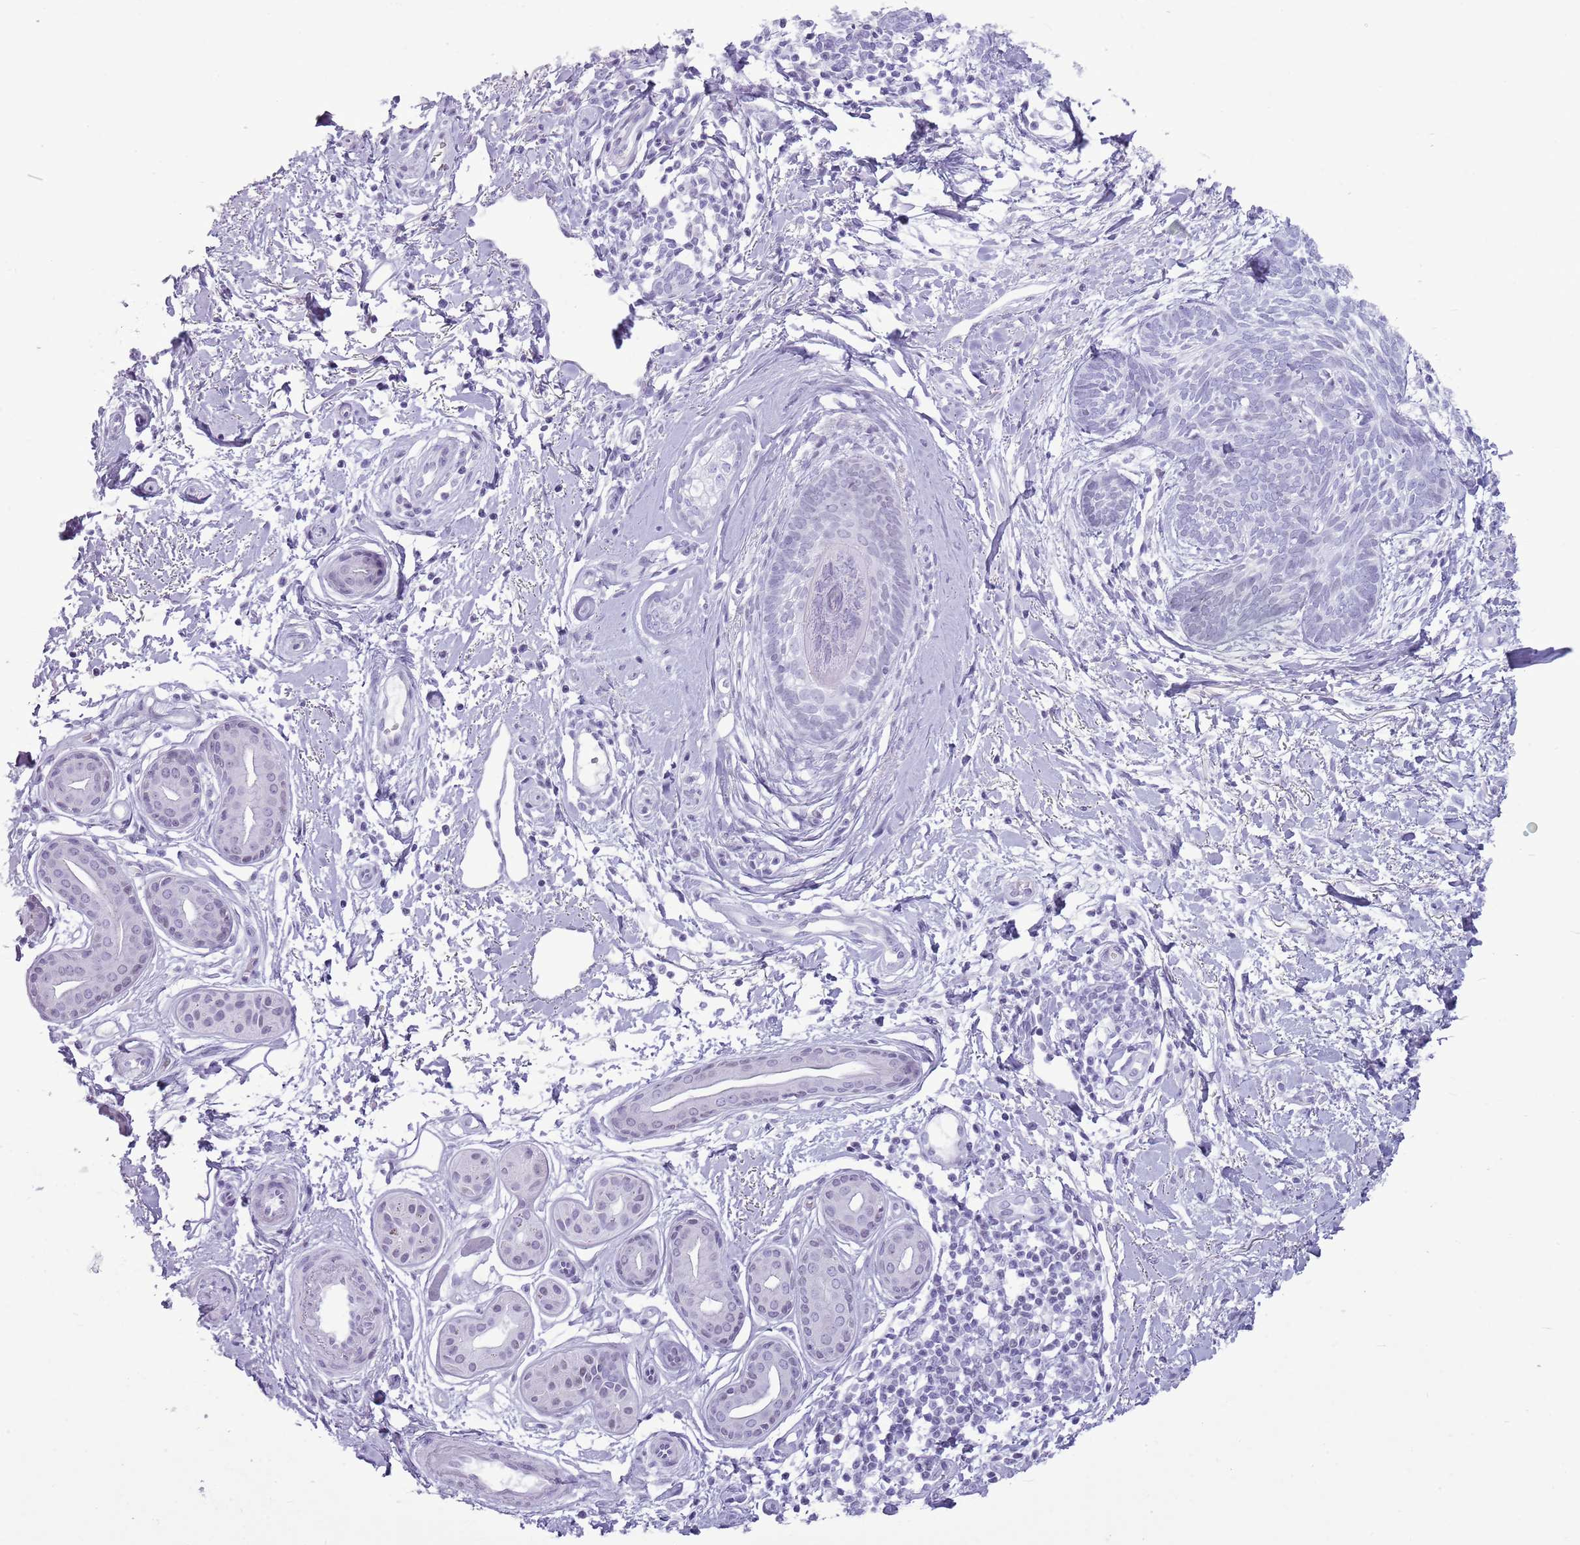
{"staining": {"intensity": "negative", "quantity": "none", "location": "none"}, "tissue": "skin cancer", "cell_type": "Tumor cells", "image_type": "cancer", "snomed": [{"axis": "morphology", "description": "Basal cell carcinoma"}, {"axis": "topography", "description": "Skin"}], "caption": "Immunohistochemistry (IHC) of human skin basal cell carcinoma shows no staining in tumor cells. The staining was performed using DAB (3,3'-diaminobenzidine) to visualize the protein expression in brown, while the nuclei were stained in blue with hematoxylin (Magnification: 20x).", "gene": "ASIP", "patient": {"sex": "female", "age": 81}}